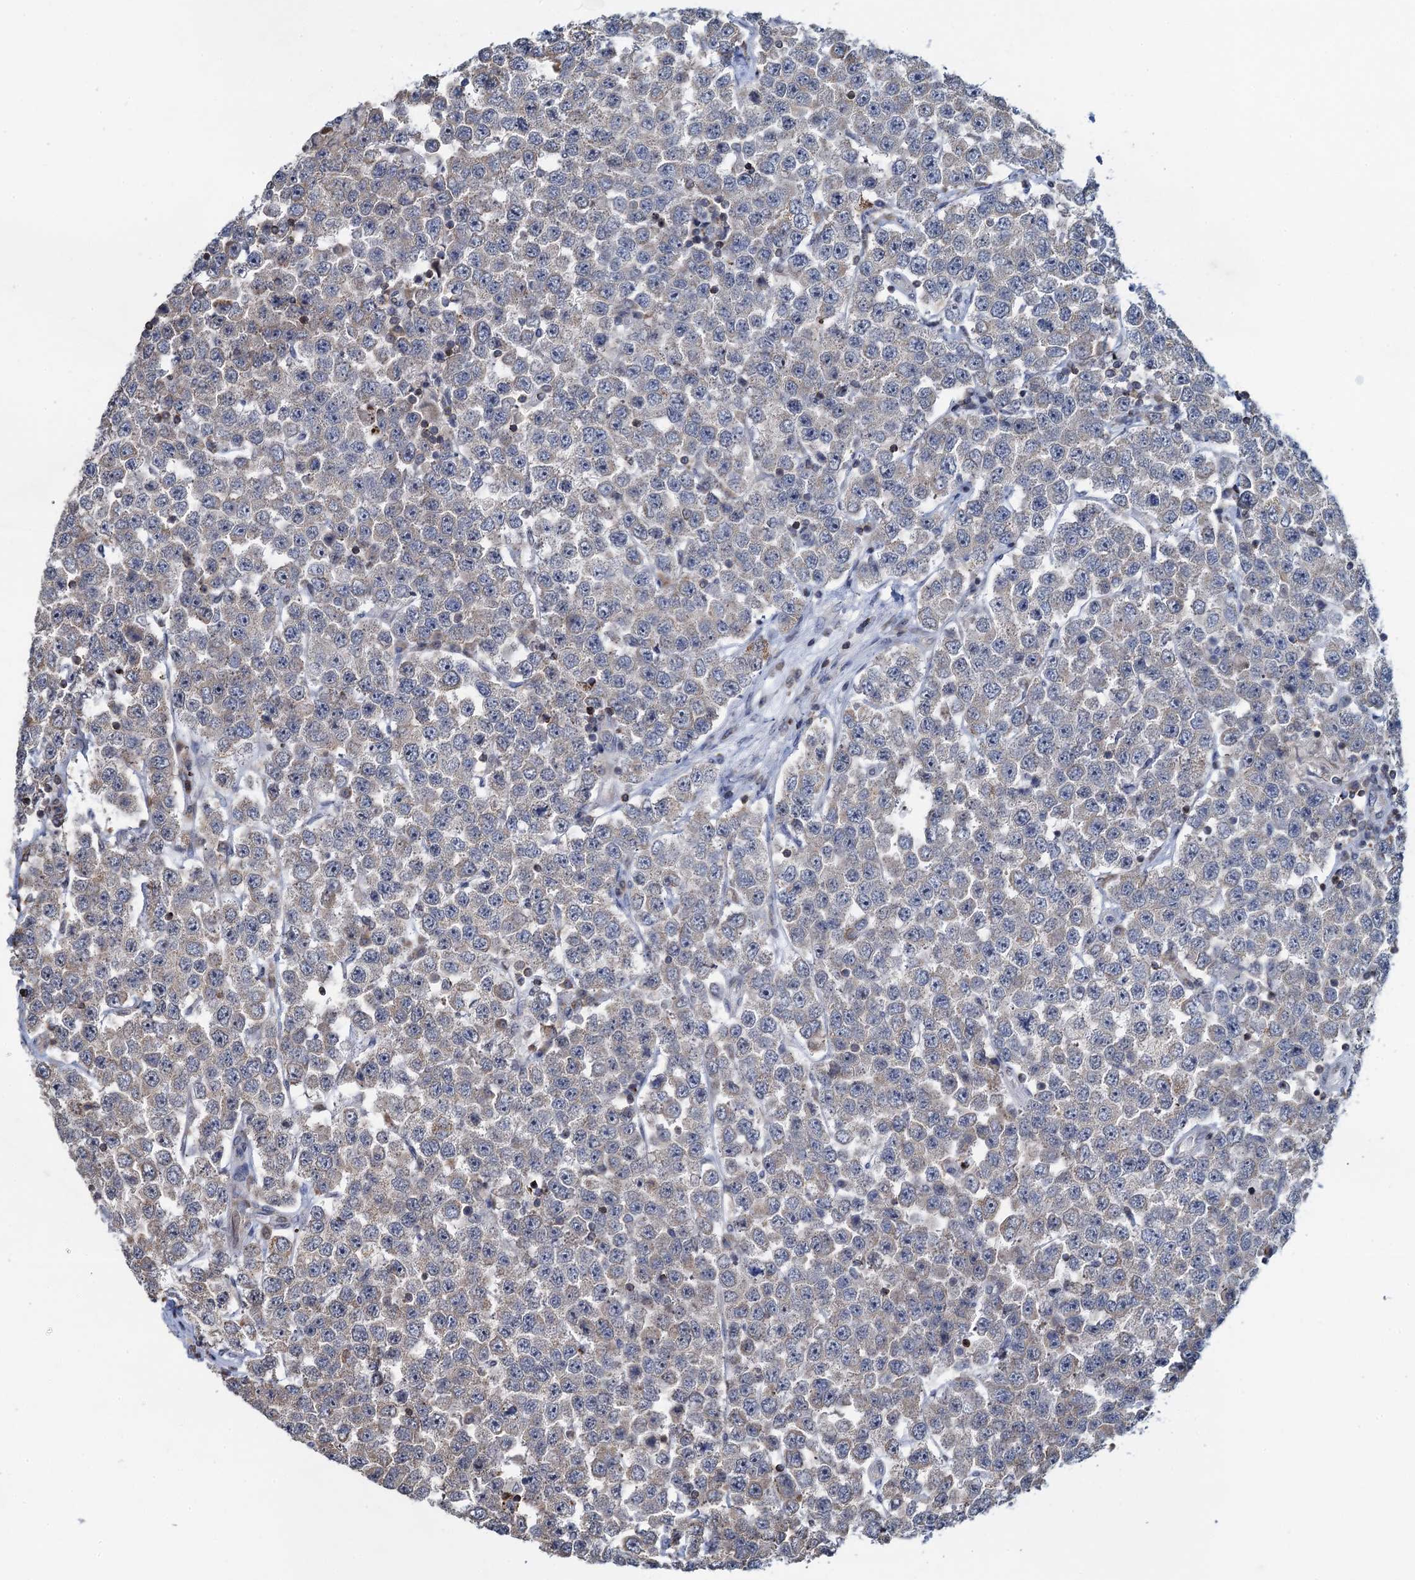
{"staining": {"intensity": "negative", "quantity": "none", "location": "none"}, "tissue": "testis cancer", "cell_type": "Tumor cells", "image_type": "cancer", "snomed": [{"axis": "morphology", "description": "Seminoma, NOS"}, {"axis": "topography", "description": "Testis"}], "caption": "Testis cancer stained for a protein using IHC reveals no staining tumor cells.", "gene": "CCDC102A", "patient": {"sex": "male", "age": 28}}